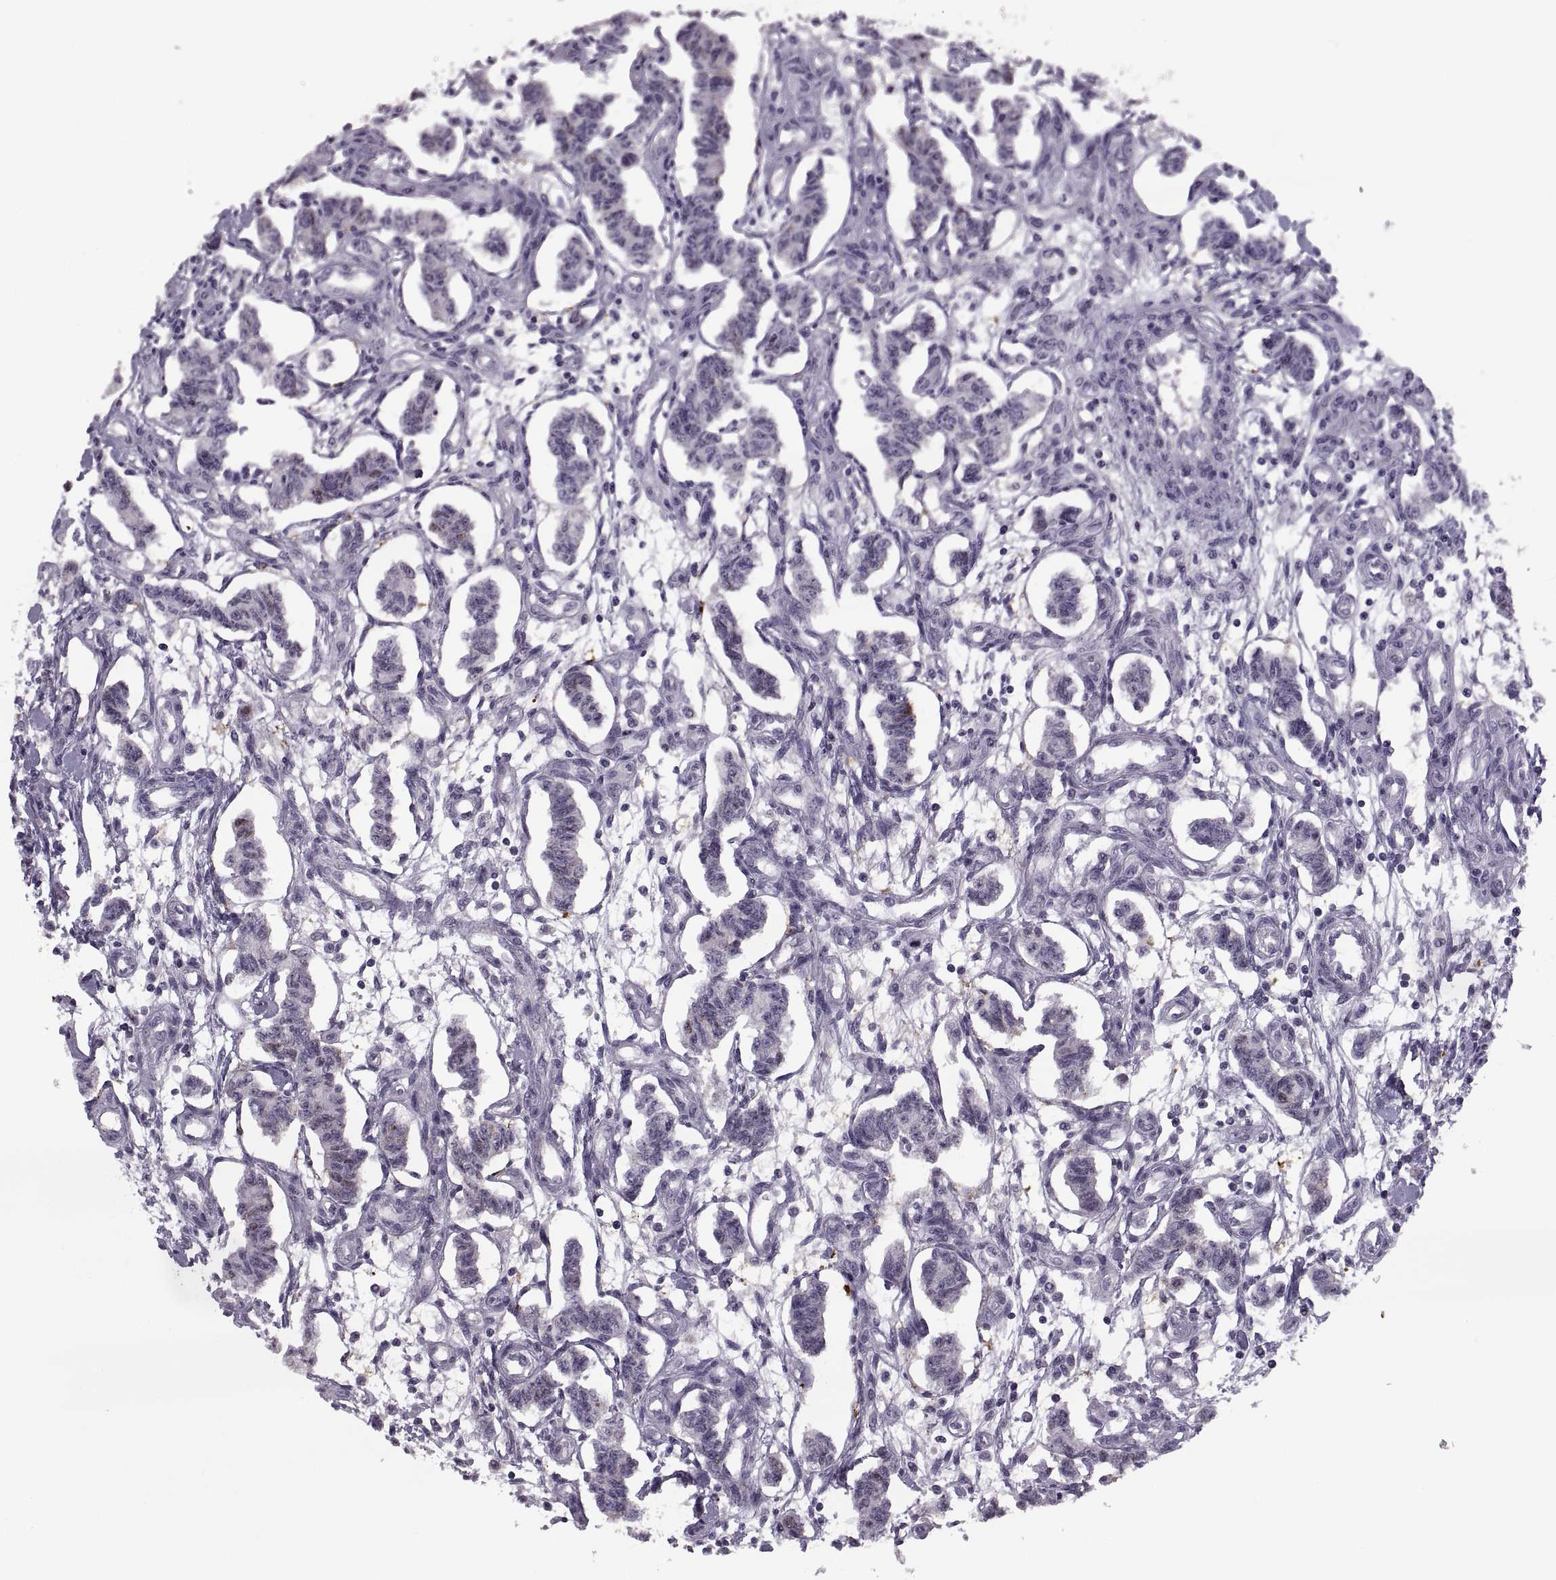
{"staining": {"intensity": "negative", "quantity": "none", "location": "none"}, "tissue": "carcinoid", "cell_type": "Tumor cells", "image_type": "cancer", "snomed": [{"axis": "morphology", "description": "Carcinoid, malignant, NOS"}, {"axis": "topography", "description": "Kidney"}], "caption": "Carcinoid was stained to show a protein in brown. There is no significant staining in tumor cells.", "gene": "PAGE5", "patient": {"sex": "female", "age": 41}}